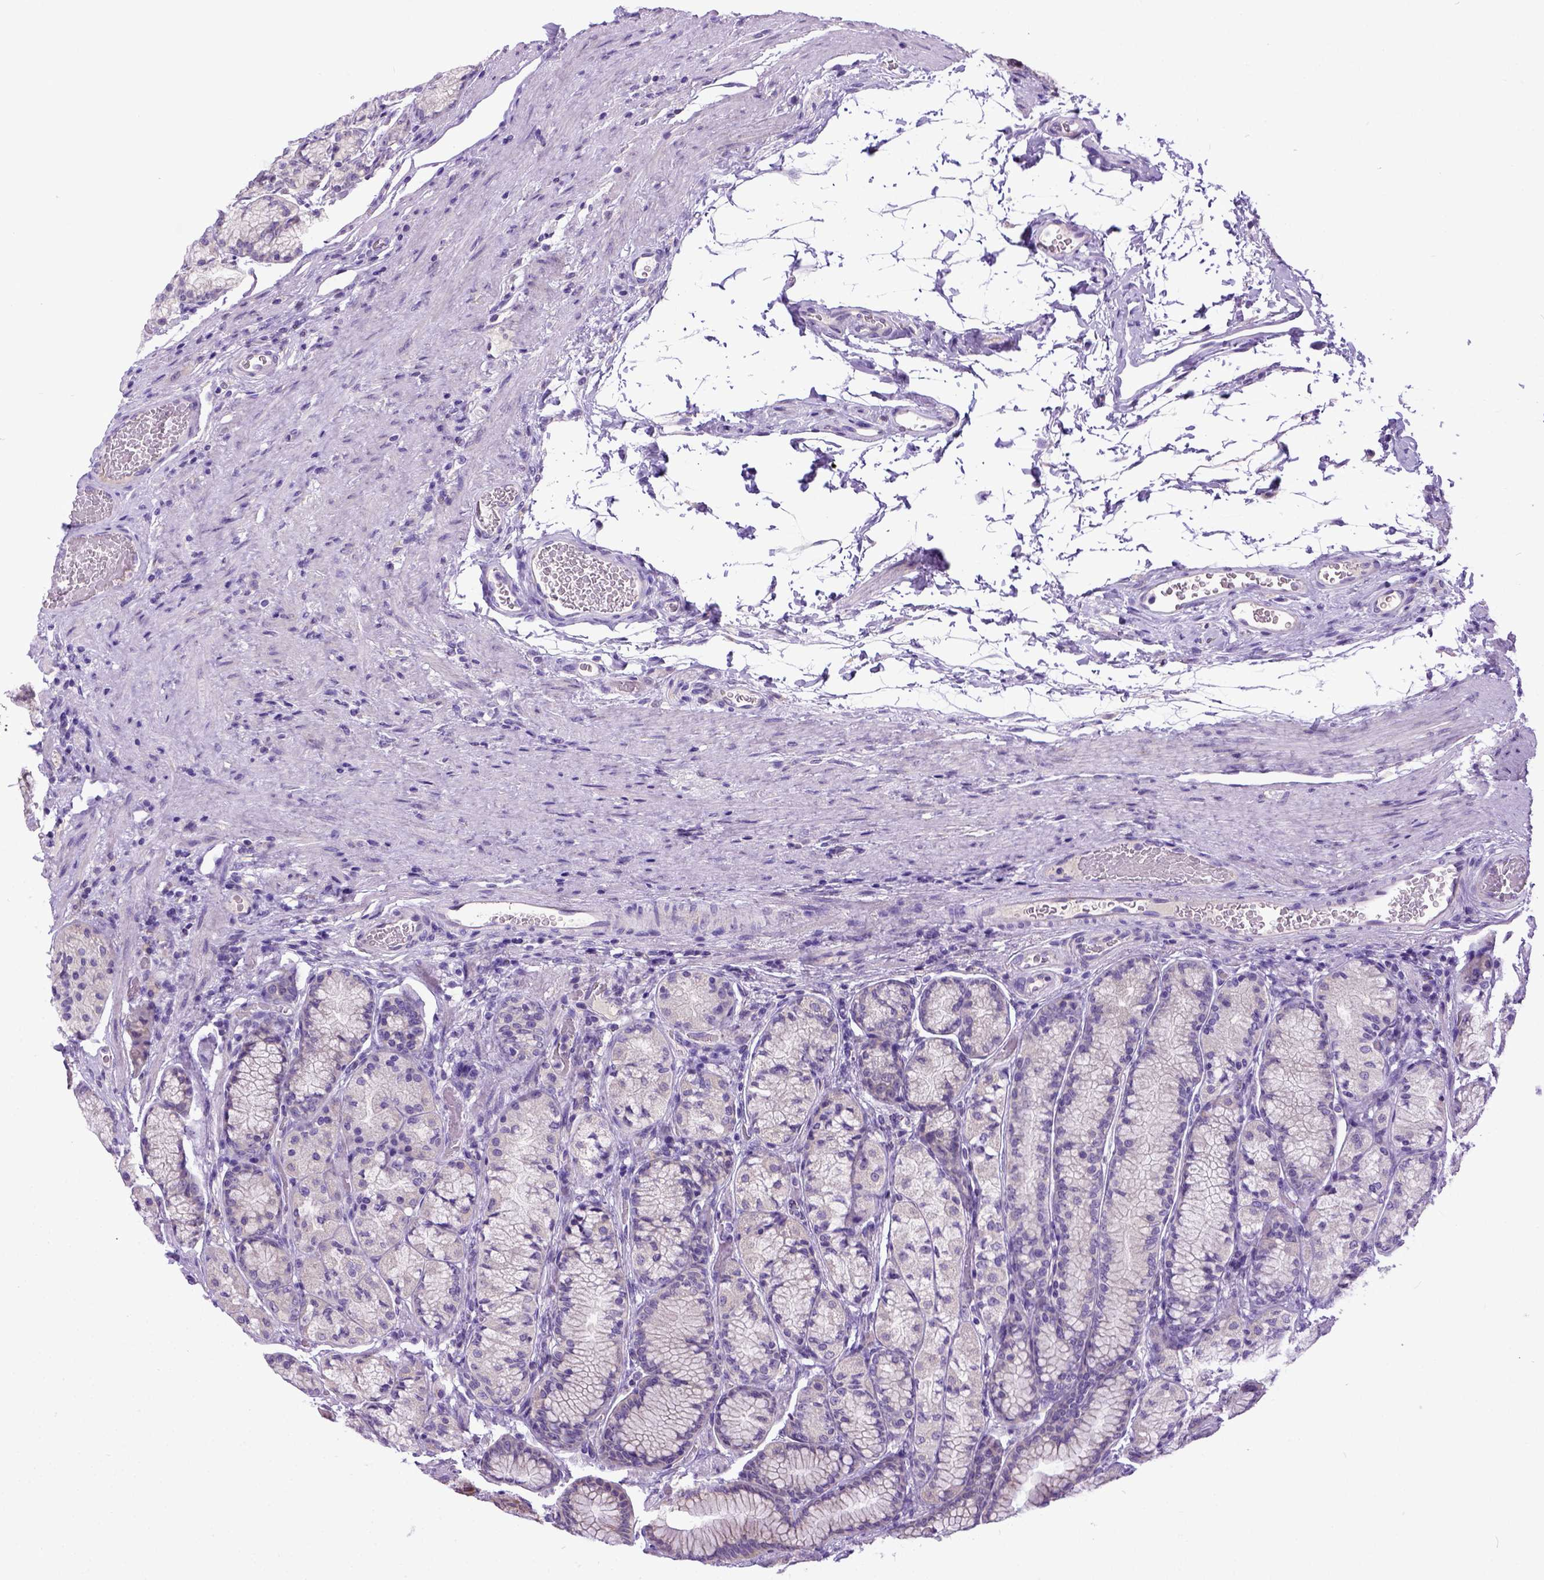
{"staining": {"intensity": "moderate", "quantity": "<25%", "location": "cytoplasmic/membranous"}, "tissue": "stomach", "cell_type": "Glandular cells", "image_type": "normal", "snomed": [{"axis": "morphology", "description": "Normal tissue, NOS"}, {"axis": "morphology", "description": "Adenocarcinoma, NOS"}, {"axis": "morphology", "description": "Adenocarcinoma, High grade"}, {"axis": "topography", "description": "Stomach, upper"}, {"axis": "topography", "description": "Stomach"}], "caption": "The immunohistochemical stain highlights moderate cytoplasmic/membranous expression in glandular cells of normal stomach.", "gene": "NEK5", "patient": {"sex": "female", "age": 65}}